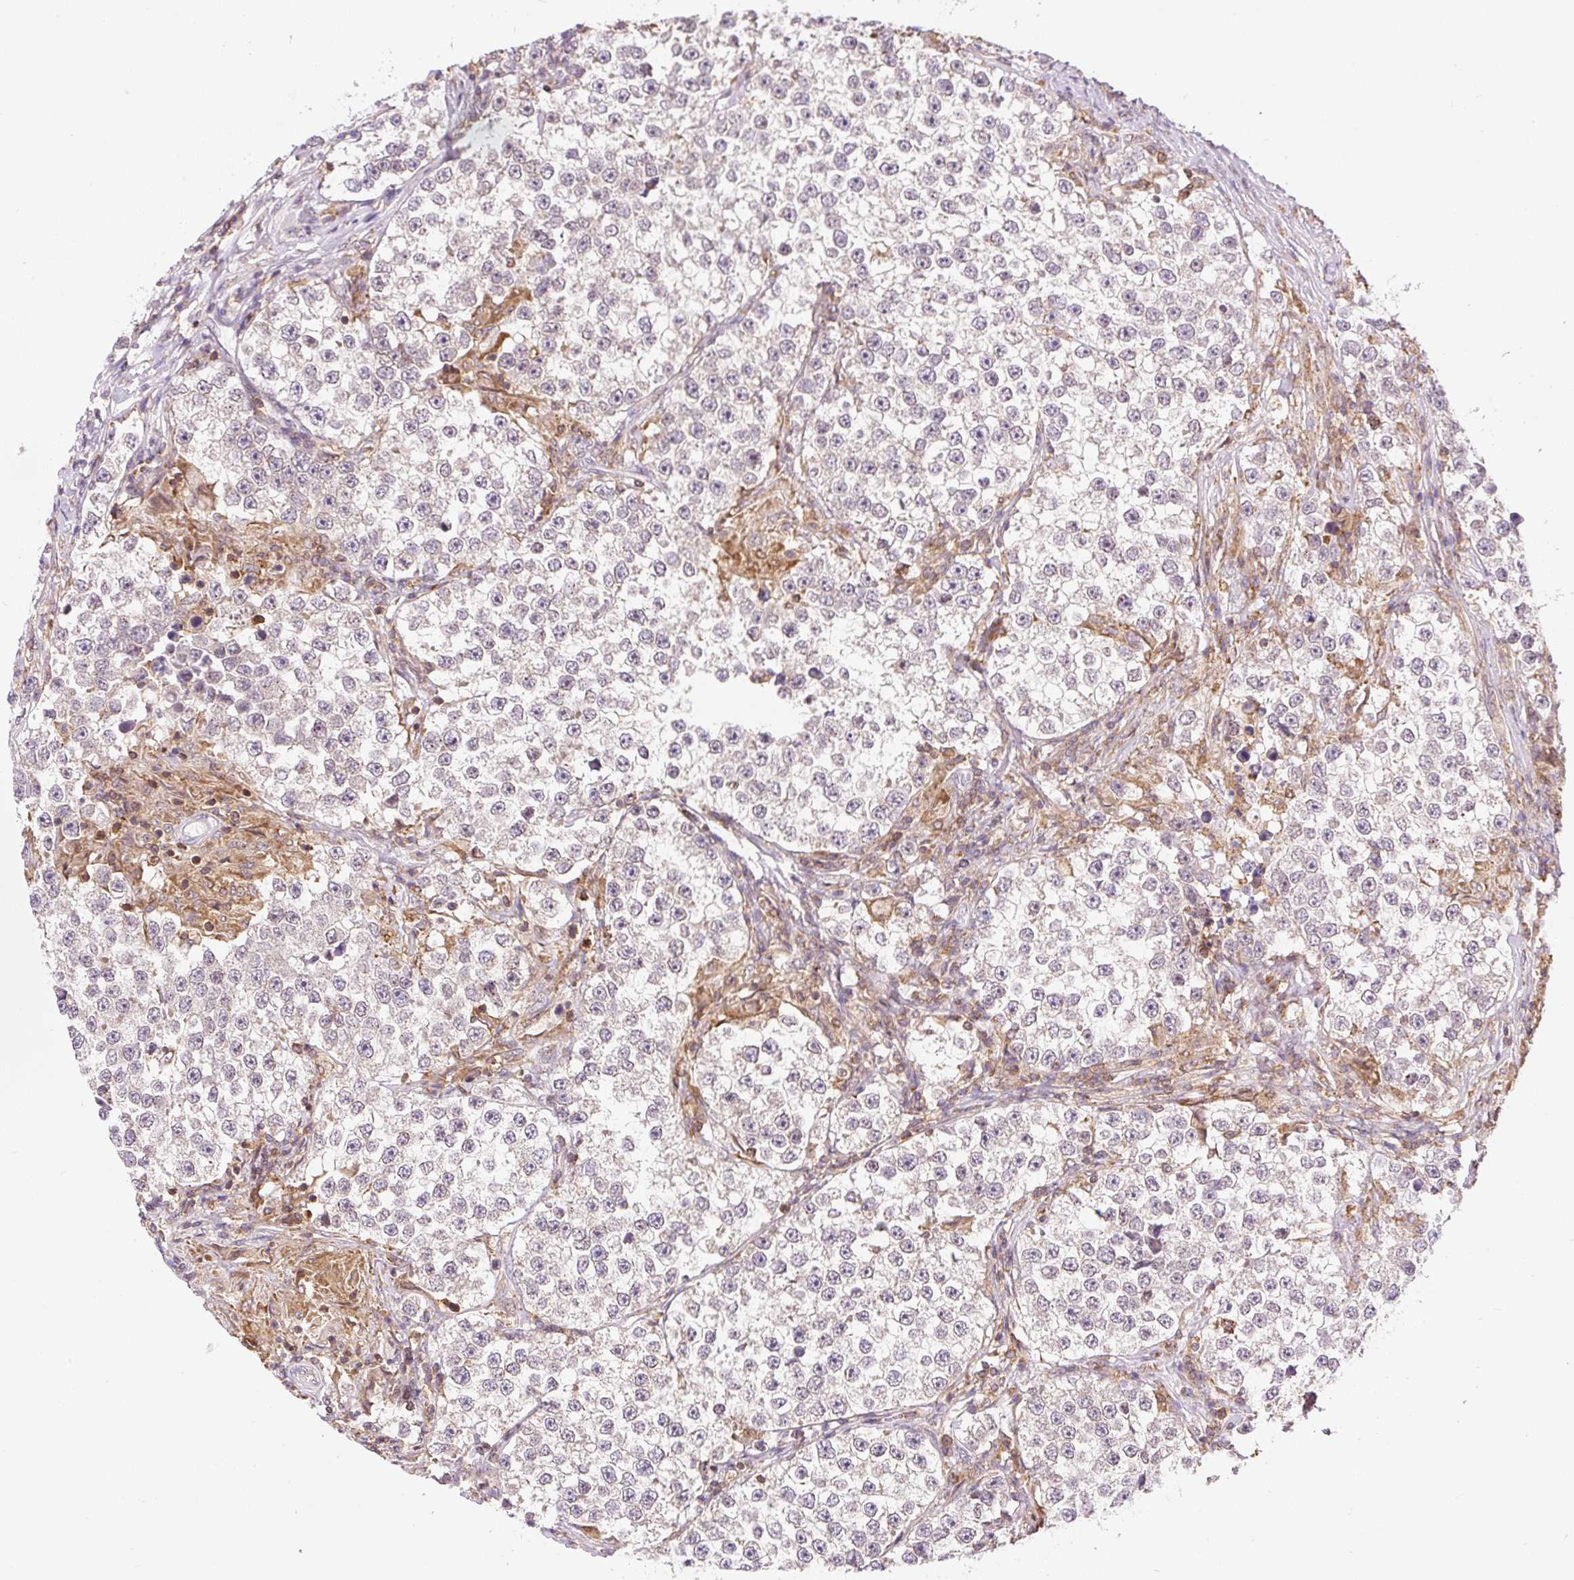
{"staining": {"intensity": "negative", "quantity": "none", "location": "none"}, "tissue": "testis cancer", "cell_type": "Tumor cells", "image_type": "cancer", "snomed": [{"axis": "morphology", "description": "Seminoma, NOS"}, {"axis": "topography", "description": "Testis"}], "caption": "Tumor cells show no significant expression in seminoma (testis).", "gene": "CARD11", "patient": {"sex": "male", "age": 46}}